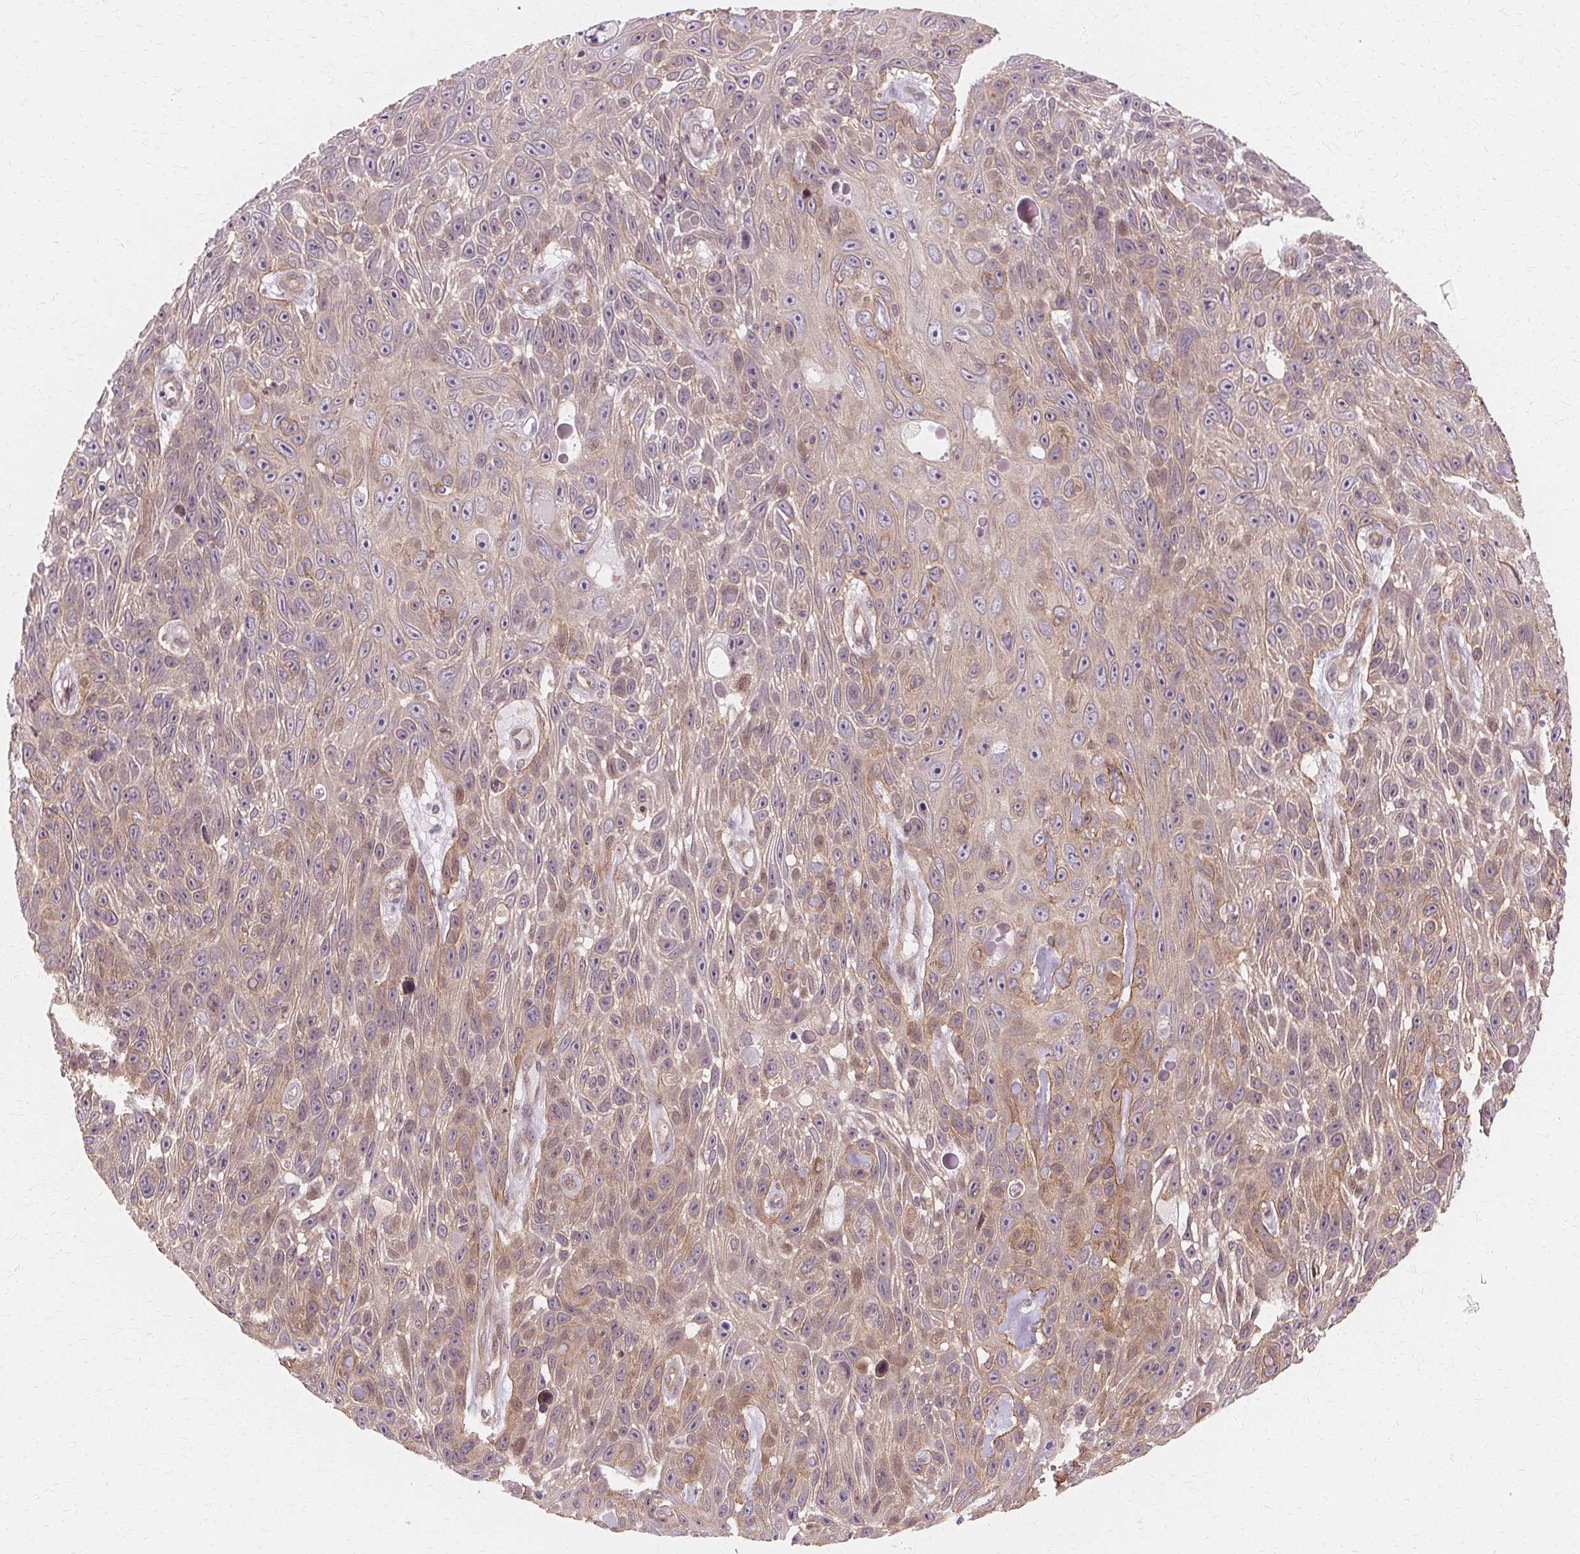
{"staining": {"intensity": "weak", "quantity": "25%-75%", "location": "cytoplasmic/membranous"}, "tissue": "skin cancer", "cell_type": "Tumor cells", "image_type": "cancer", "snomed": [{"axis": "morphology", "description": "Squamous cell carcinoma, NOS"}, {"axis": "topography", "description": "Skin"}], "caption": "The image displays a brown stain indicating the presence of a protein in the cytoplasmic/membranous of tumor cells in skin squamous cell carcinoma.", "gene": "USP8", "patient": {"sex": "male", "age": 82}}